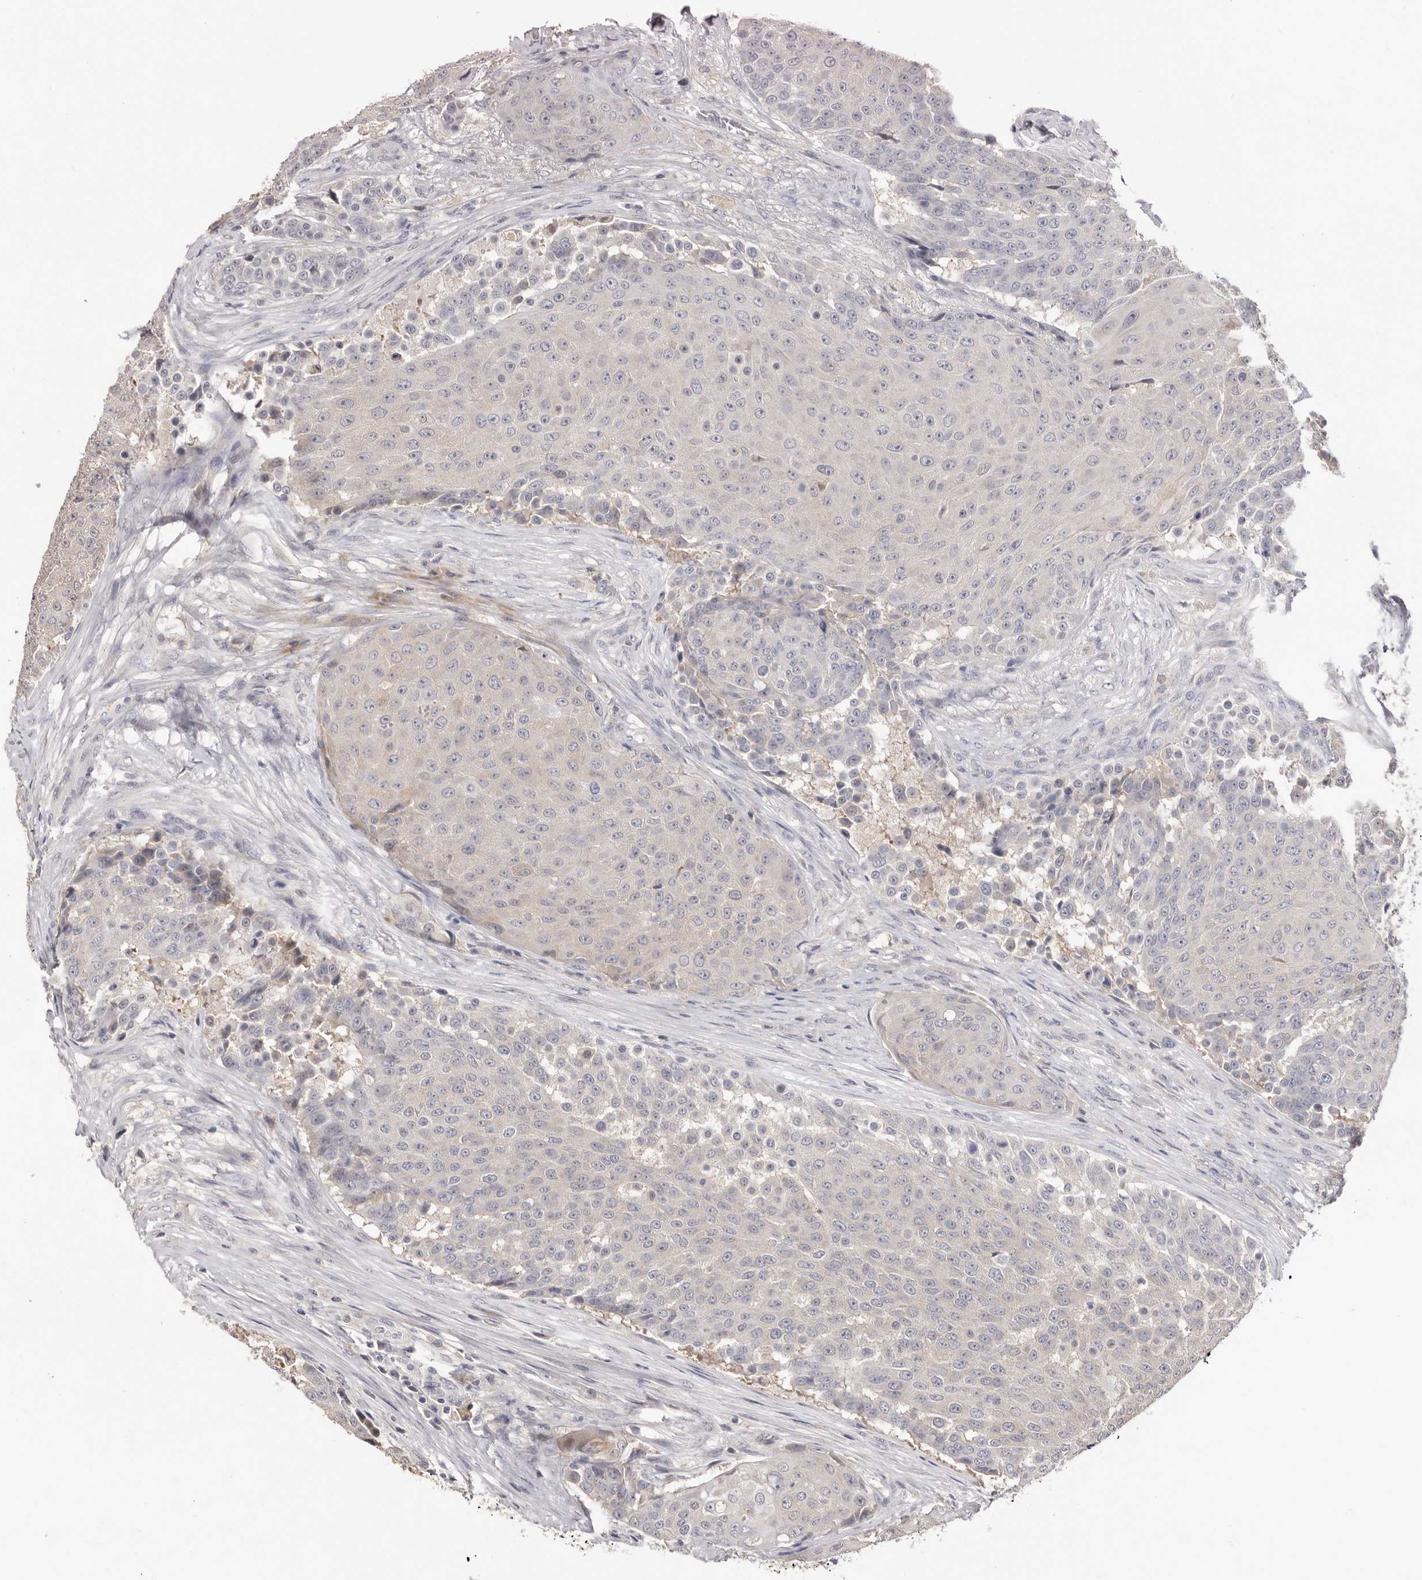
{"staining": {"intensity": "negative", "quantity": "none", "location": "none"}, "tissue": "urothelial cancer", "cell_type": "Tumor cells", "image_type": "cancer", "snomed": [{"axis": "morphology", "description": "Urothelial carcinoma, High grade"}, {"axis": "topography", "description": "Urinary bladder"}], "caption": "Human urothelial carcinoma (high-grade) stained for a protein using immunohistochemistry (IHC) exhibits no expression in tumor cells.", "gene": "DOP1A", "patient": {"sex": "female", "age": 63}}